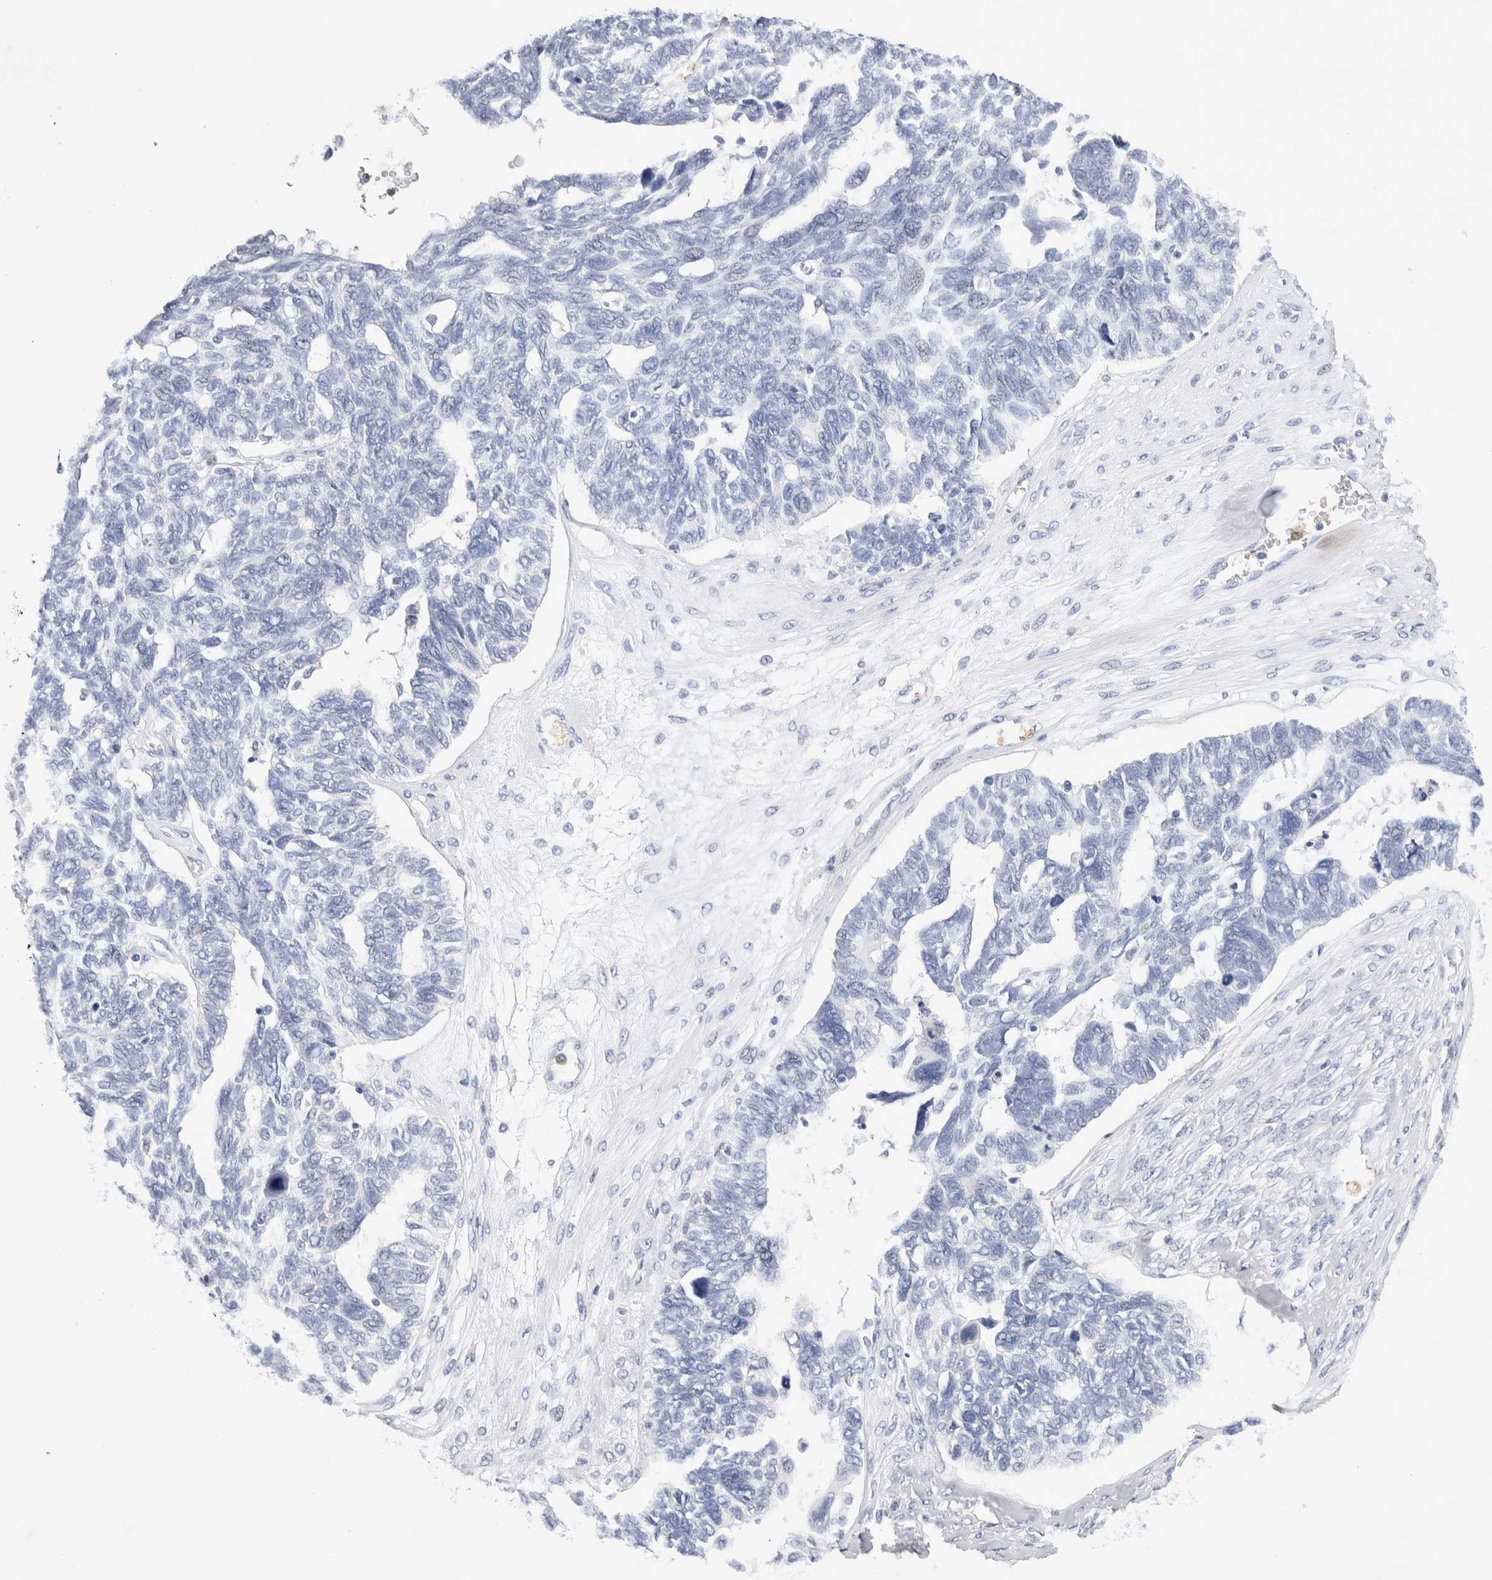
{"staining": {"intensity": "negative", "quantity": "none", "location": "none"}, "tissue": "ovarian cancer", "cell_type": "Tumor cells", "image_type": "cancer", "snomed": [{"axis": "morphology", "description": "Cystadenocarcinoma, serous, NOS"}, {"axis": "topography", "description": "Ovary"}], "caption": "Ovarian cancer (serous cystadenocarcinoma) was stained to show a protein in brown. There is no significant expression in tumor cells. (DAB immunohistochemistry (IHC), high magnification).", "gene": "NCF2", "patient": {"sex": "female", "age": 79}}